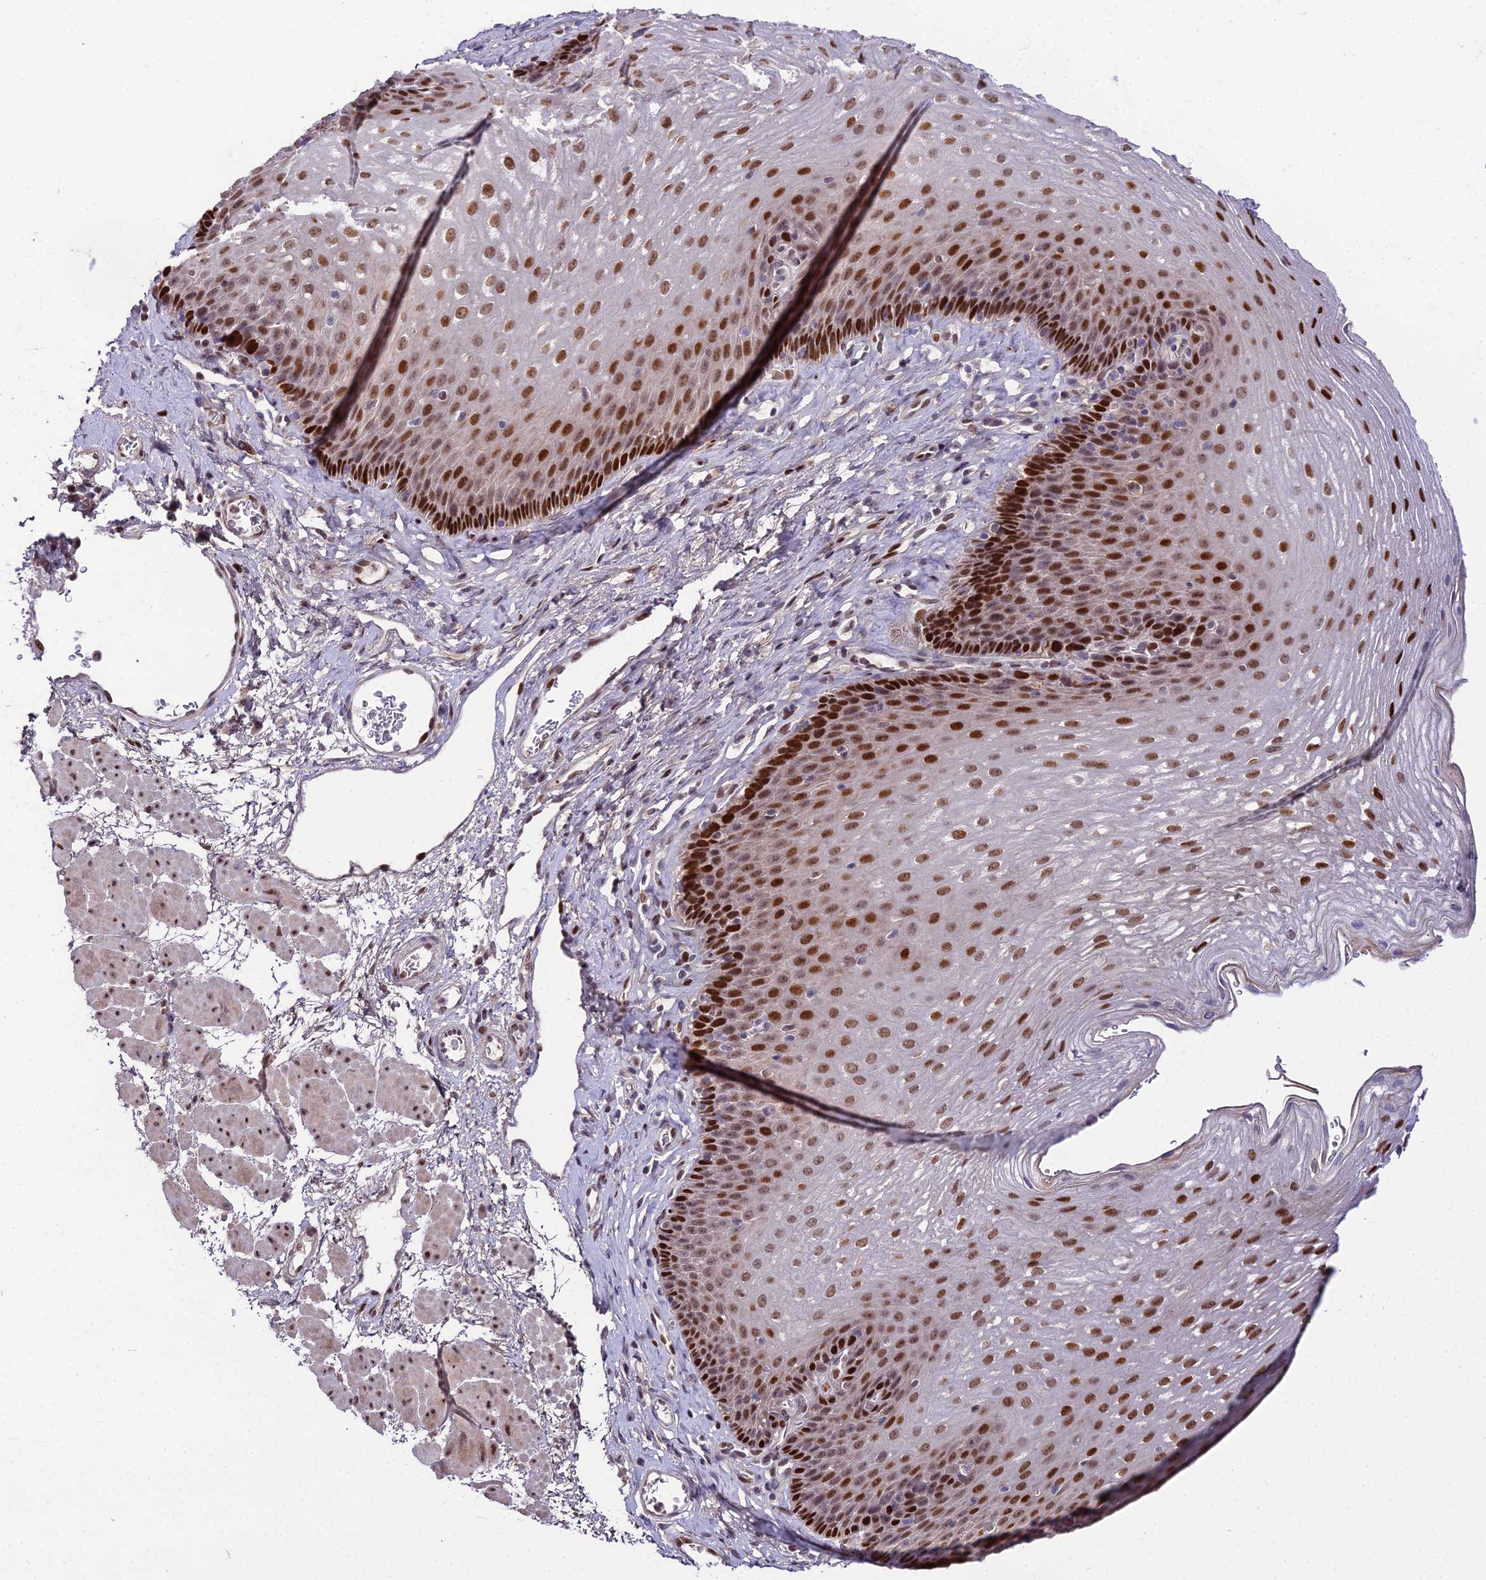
{"staining": {"intensity": "strong", "quantity": "25%-75%", "location": "nuclear"}, "tissue": "esophagus", "cell_type": "Squamous epithelial cells", "image_type": "normal", "snomed": [{"axis": "morphology", "description": "Normal tissue, NOS"}, {"axis": "topography", "description": "Esophagus"}], "caption": "About 25%-75% of squamous epithelial cells in benign esophagus display strong nuclear protein expression as visualized by brown immunohistochemical staining.", "gene": "ZNF707", "patient": {"sex": "female", "age": 66}}